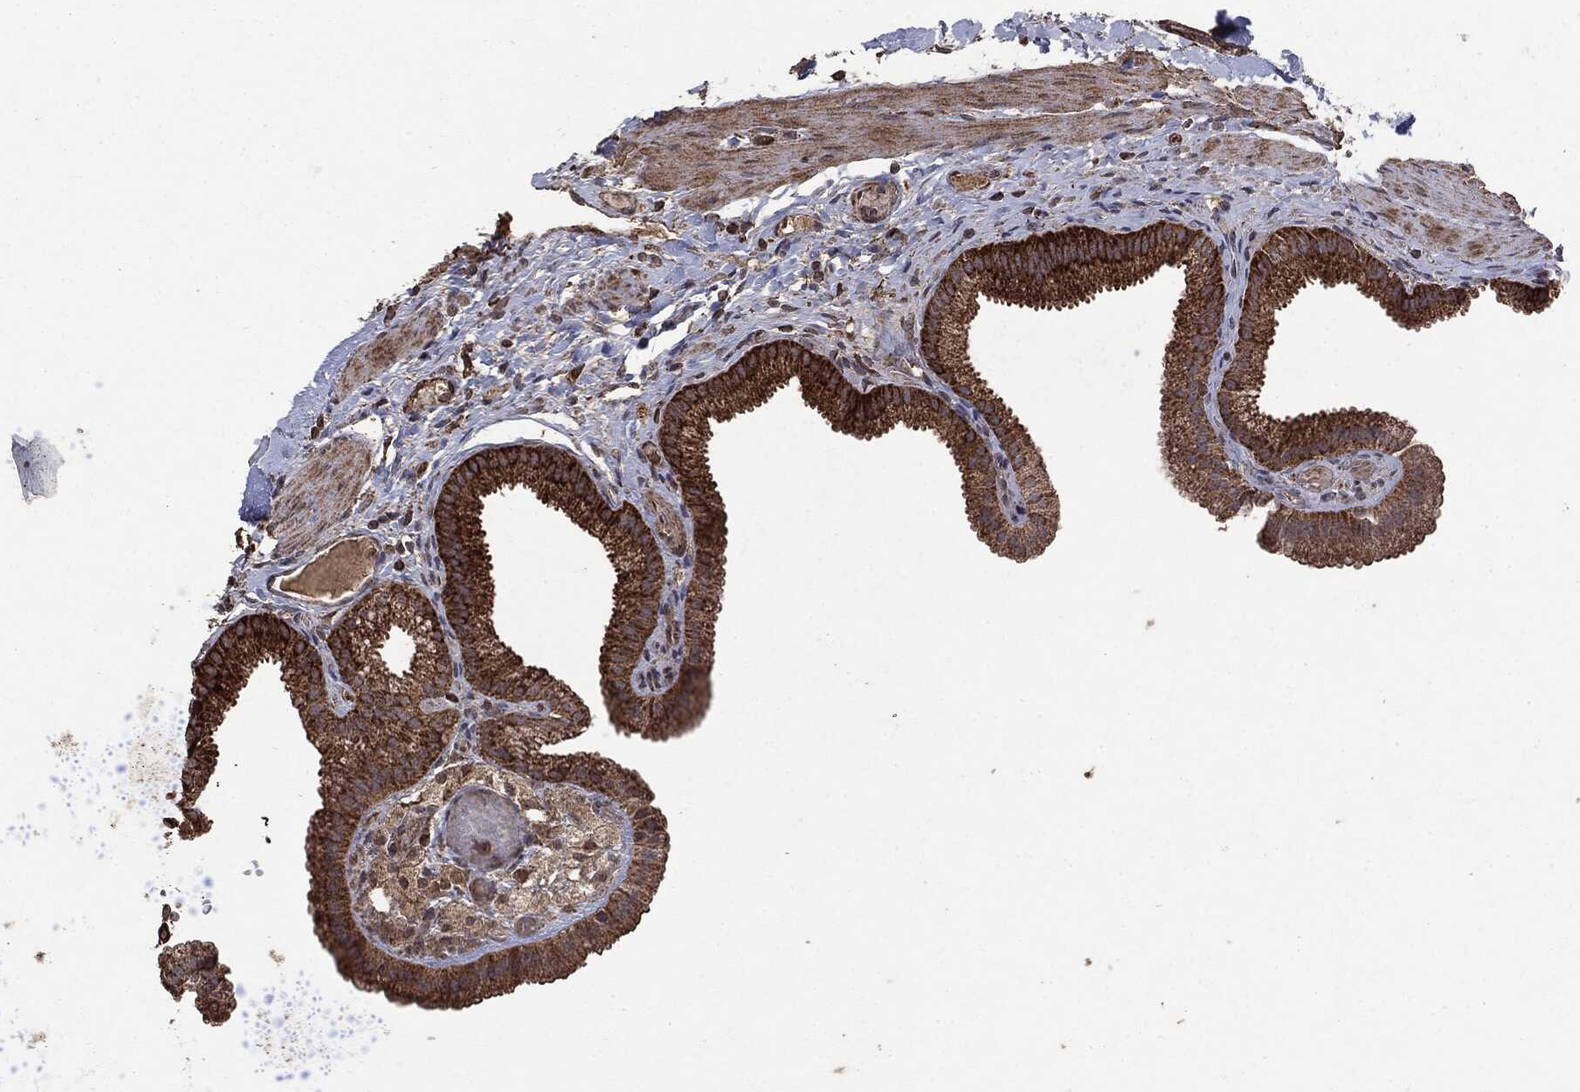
{"staining": {"intensity": "strong", "quantity": ">75%", "location": "cytoplasmic/membranous"}, "tissue": "gallbladder", "cell_type": "Glandular cells", "image_type": "normal", "snomed": [{"axis": "morphology", "description": "Normal tissue, NOS"}, {"axis": "topography", "description": "Gallbladder"}, {"axis": "topography", "description": "Peripheral nerve tissue"}], "caption": "Immunohistochemistry (IHC) staining of unremarkable gallbladder, which shows high levels of strong cytoplasmic/membranous expression in approximately >75% of glandular cells indicating strong cytoplasmic/membranous protein positivity. The staining was performed using DAB (3,3'-diaminobenzidine) (brown) for protein detection and nuclei were counterstained in hematoxylin (blue).", "gene": "MTOR", "patient": {"sex": "female", "age": 45}}